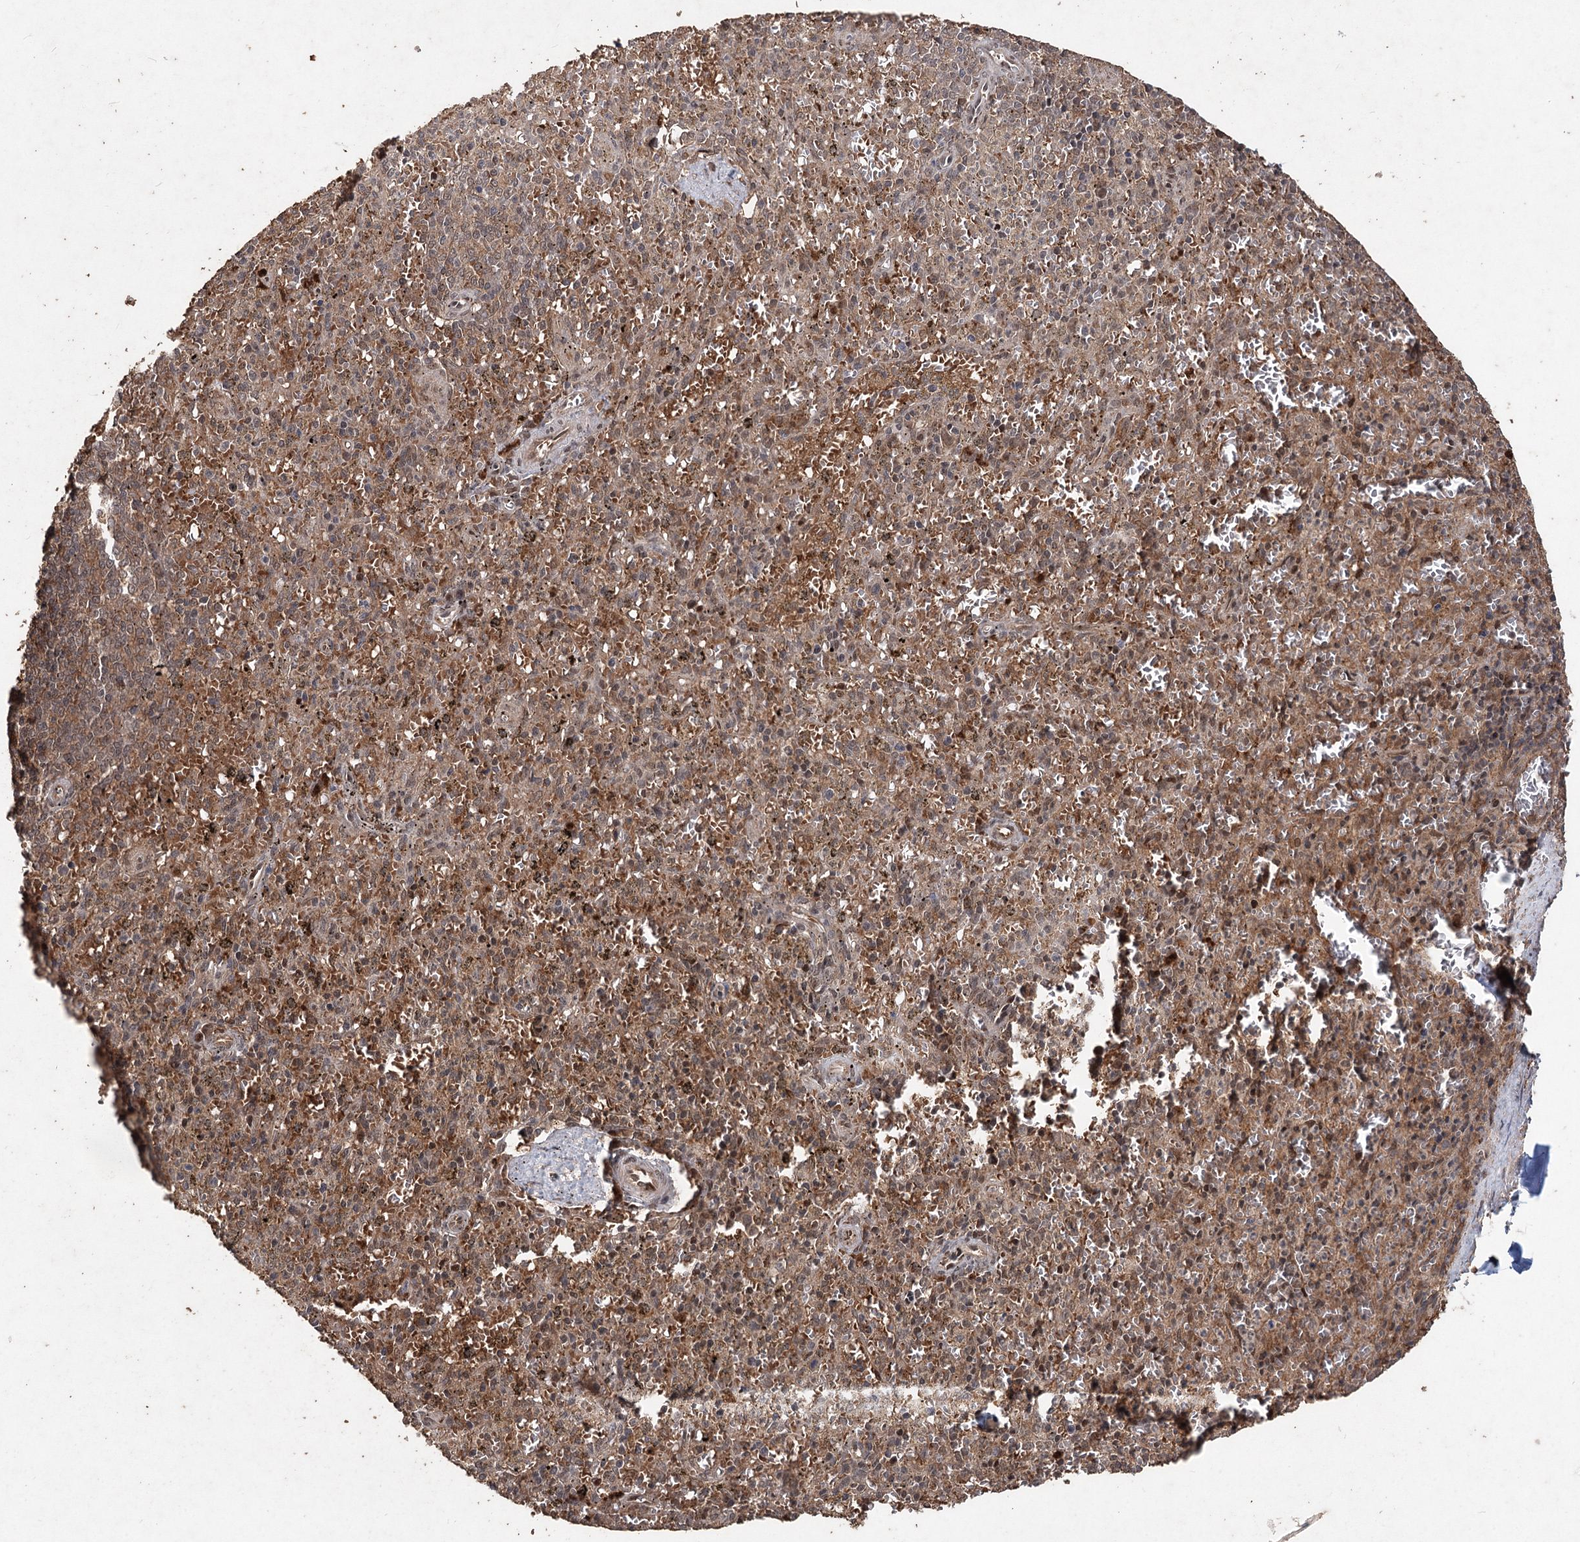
{"staining": {"intensity": "negative", "quantity": "none", "location": "none"}, "tissue": "spleen", "cell_type": "Cells in red pulp", "image_type": "normal", "snomed": [{"axis": "morphology", "description": "Normal tissue, NOS"}, {"axis": "topography", "description": "Spleen"}], "caption": "IHC histopathology image of normal spleen: spleen stained with DAB (3,3'-diaminobenzidine) demonstrates no significant protein staining in cells in red pulp.", "gene": "FBXO7", "patient": {"sex": "male", "age": 72}}